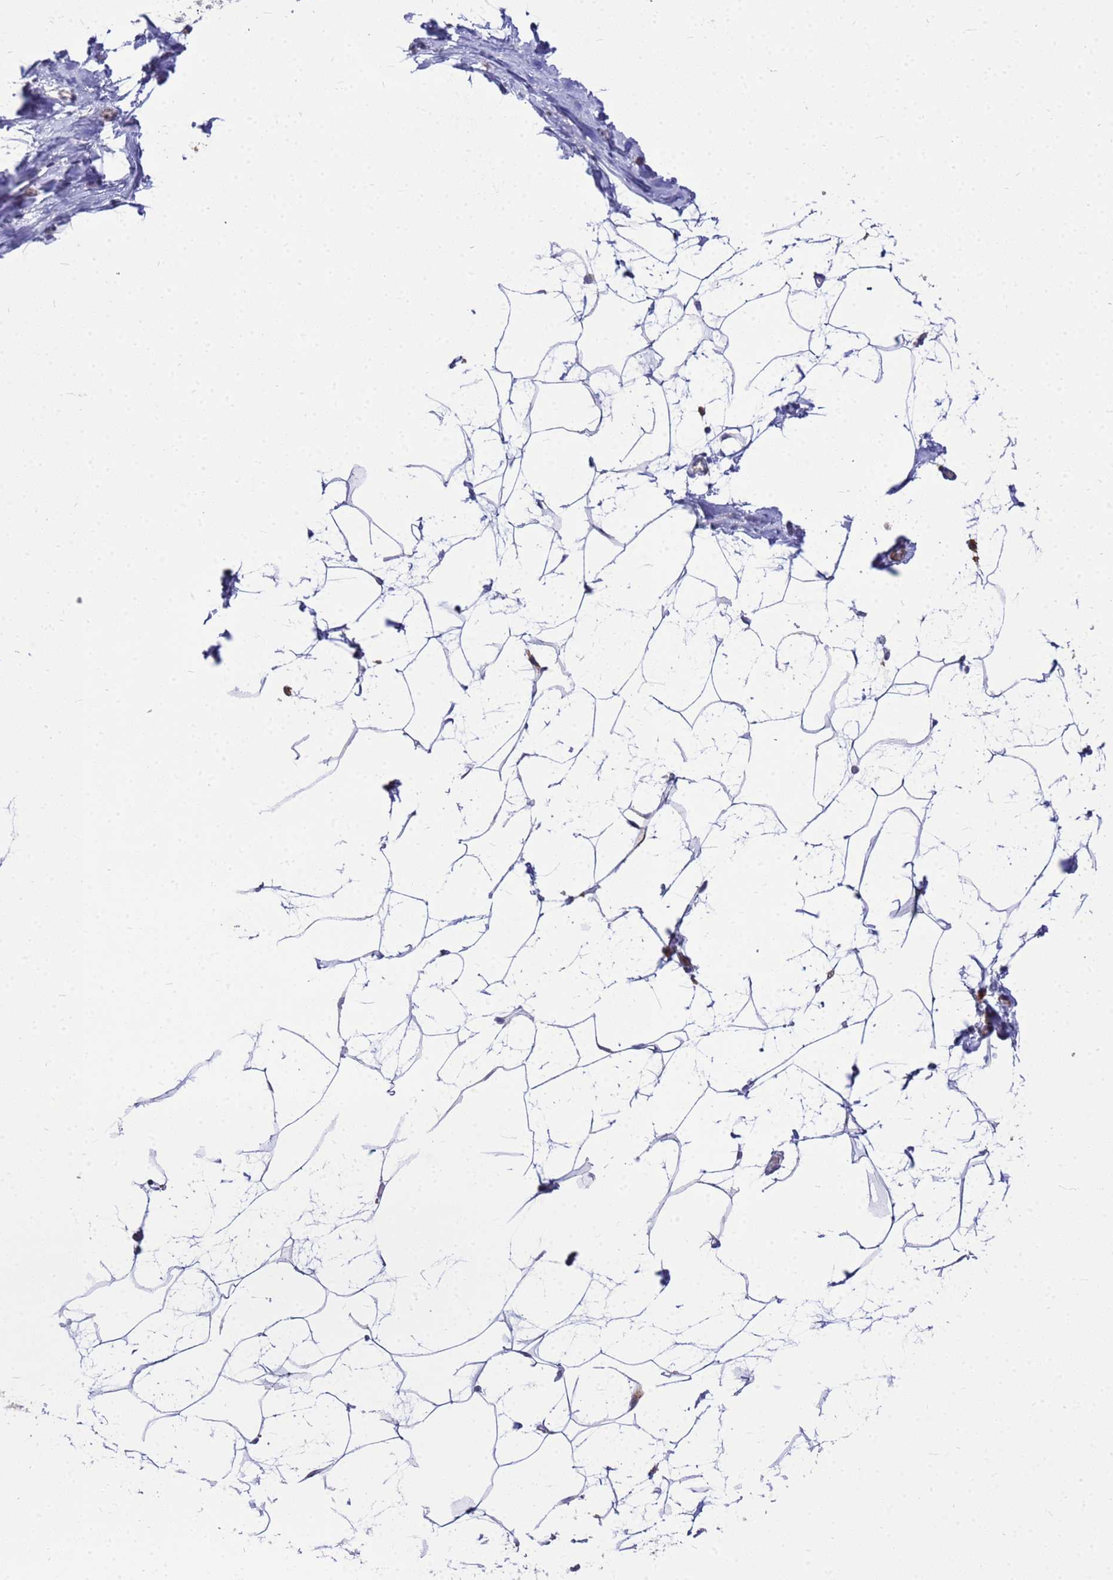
{"staining": {"intensity": "negative", "quantity": "none", "location": "none"}, "tissue": "breast", "cell_type": "Adipocytes", "image_type": "normal", "snomed": [{"axis": "morphology", "description": "Normal tissue, NOS"}, {"axis": "morphology", "description": "Lobular carcinoma"}, {"axis": "topography", "description": "Breast"}], "caption": "IHC image of benign breast stained for a protein (brown), which demonstrates no staining in adipocytes. (Brightfield microscopy of DAB (3,3'-diaminobenzidine) IHC at high magnification).", "gene": "POP7", "patient": {"sex": "female", "age": 62}}